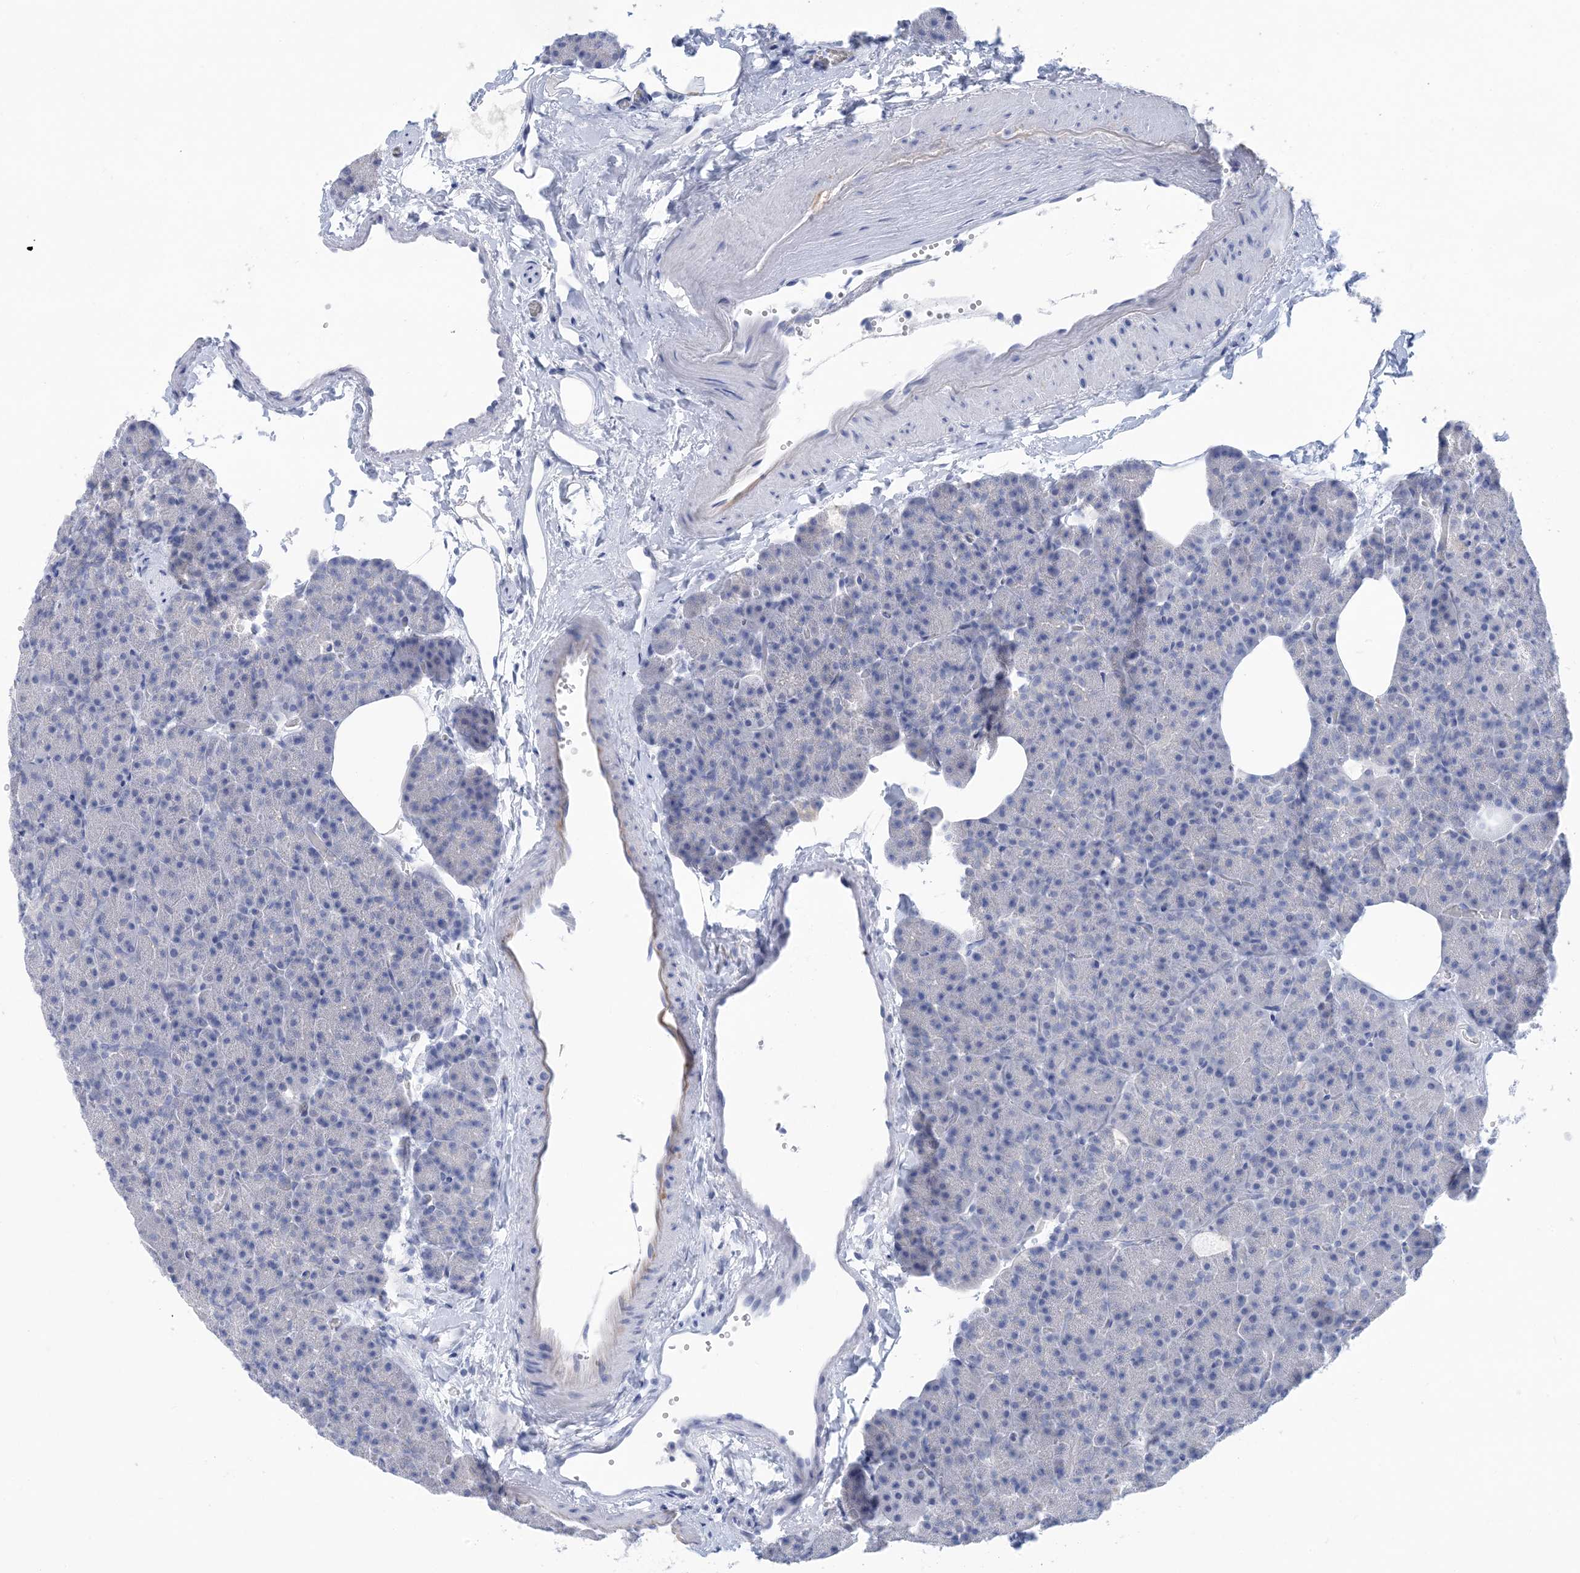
{"staining": {"intensity": "negative", "quantity": "none", "location": "none"}, "tissue": "pancreas", "cell_type": "Exocrine glandular cells", "image_type": "normal", "snomed": [{"axis": "morphology", "description": "Normal tissue, NOS"}, {"axis": "morphology", "description": "Carcinoid, malignant, NOS"}, {"axis": "topography", "description": "Pancreas"}], "caption": "Normal pancreas was stained to show a protein in brown. There is no significant positivity in exocrine glandular cells. (DAB (3,3'-diaminobenzidine) immunohistochemistry (IHC), high magnification).", "gene": "SH3YL1", "patient": {"sex": "female", "age": 35}}